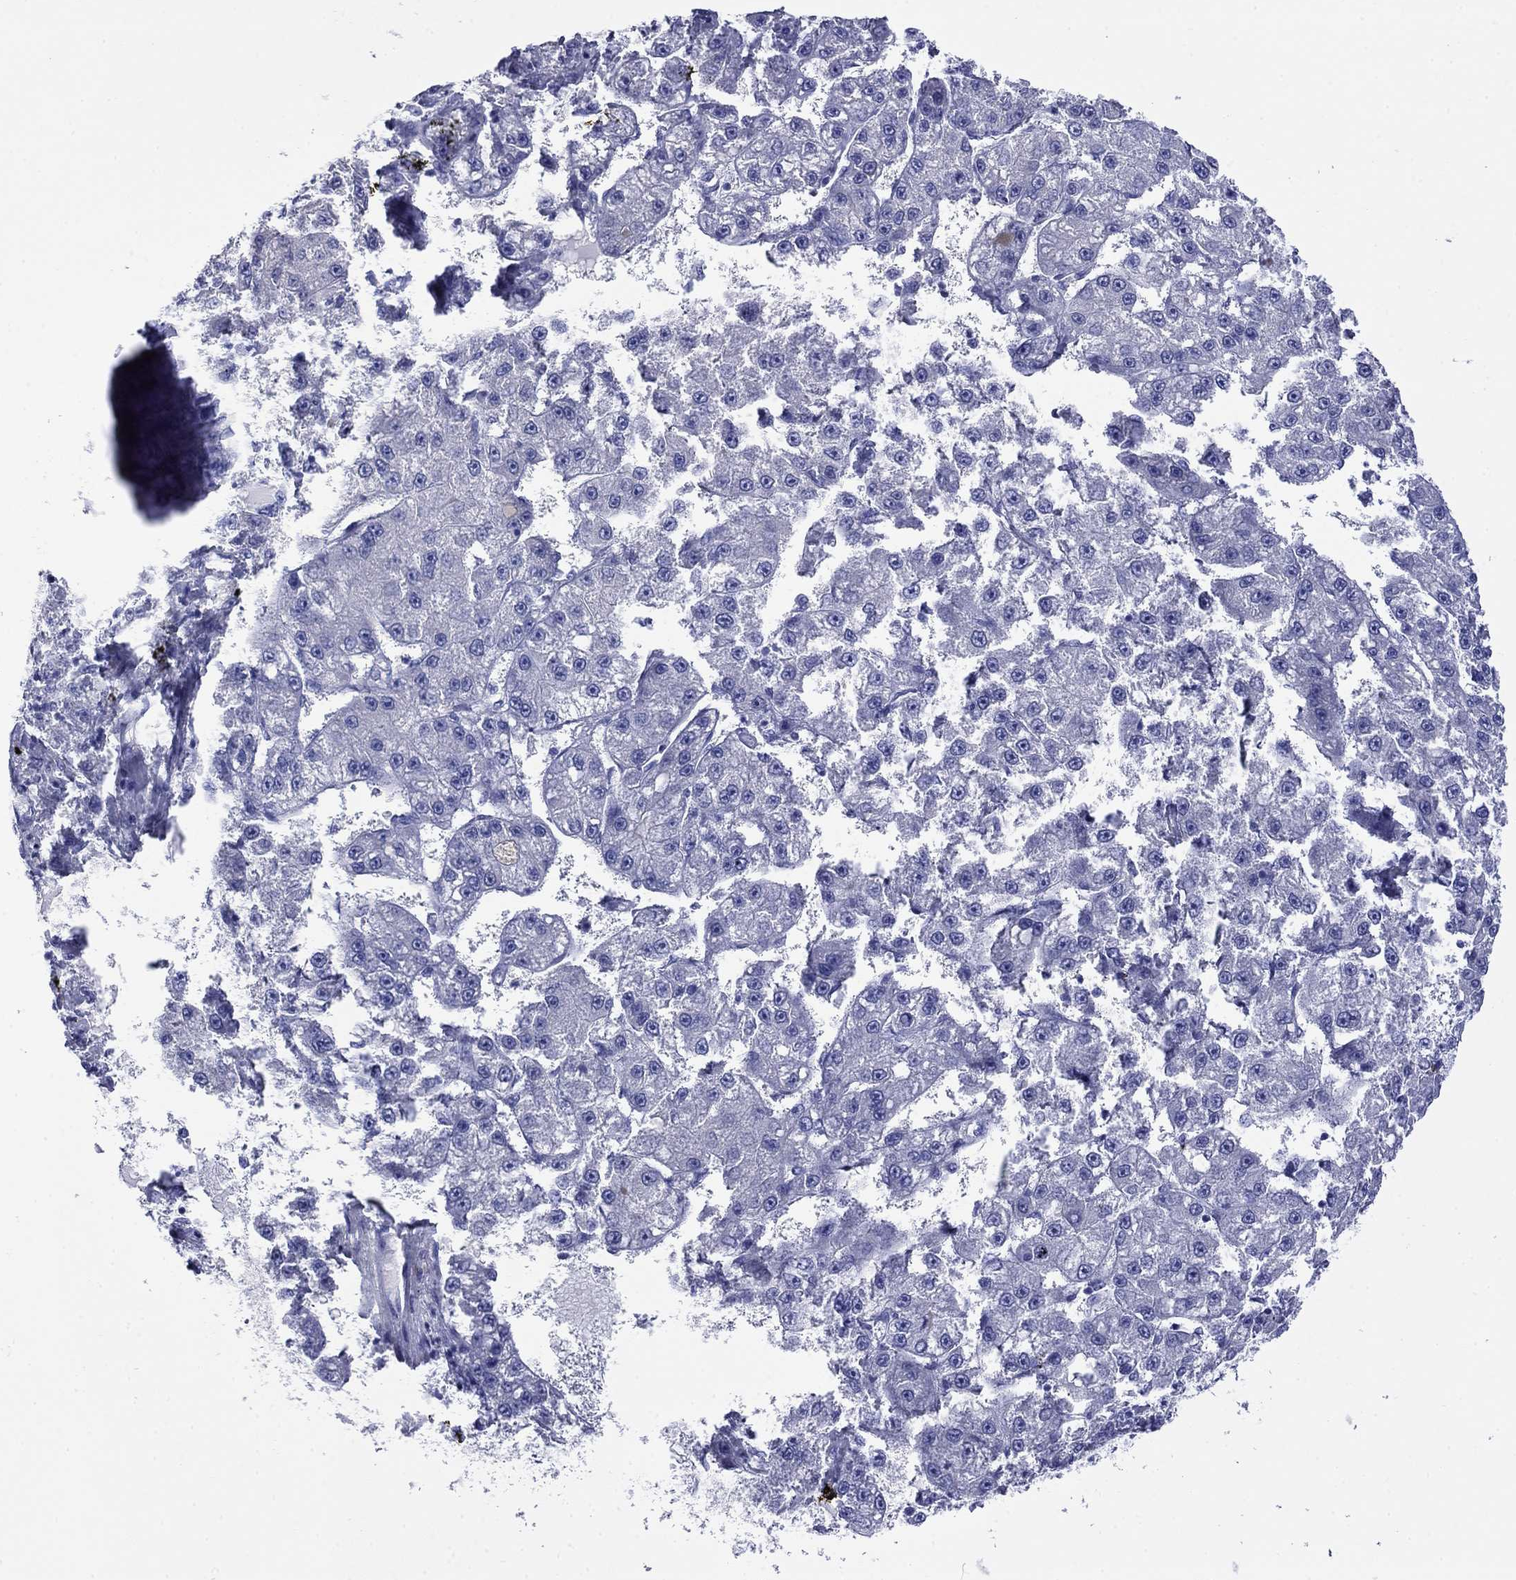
{"staining": {"intensity": "negative", "quantity": "none", "location": "none"}, "tissue": "liver cancer", "cell_type": "Tumor cells", "image_type": "cancer", "snomed": [{"axis": "morphology", "description": "Carcinoma, Hepatocellular, NOS"}, {"axis": "topography", "description": "Liver"}], "caption": "An immunohistochemistry (IHC) histopathology image of hepatocellular carcinoma (liver) is shown. There is no staining in tumor cells of hepatocellular carcinoma (liver).", "gene": "GIP", "patient": {"sex": "female", "age": 65}}